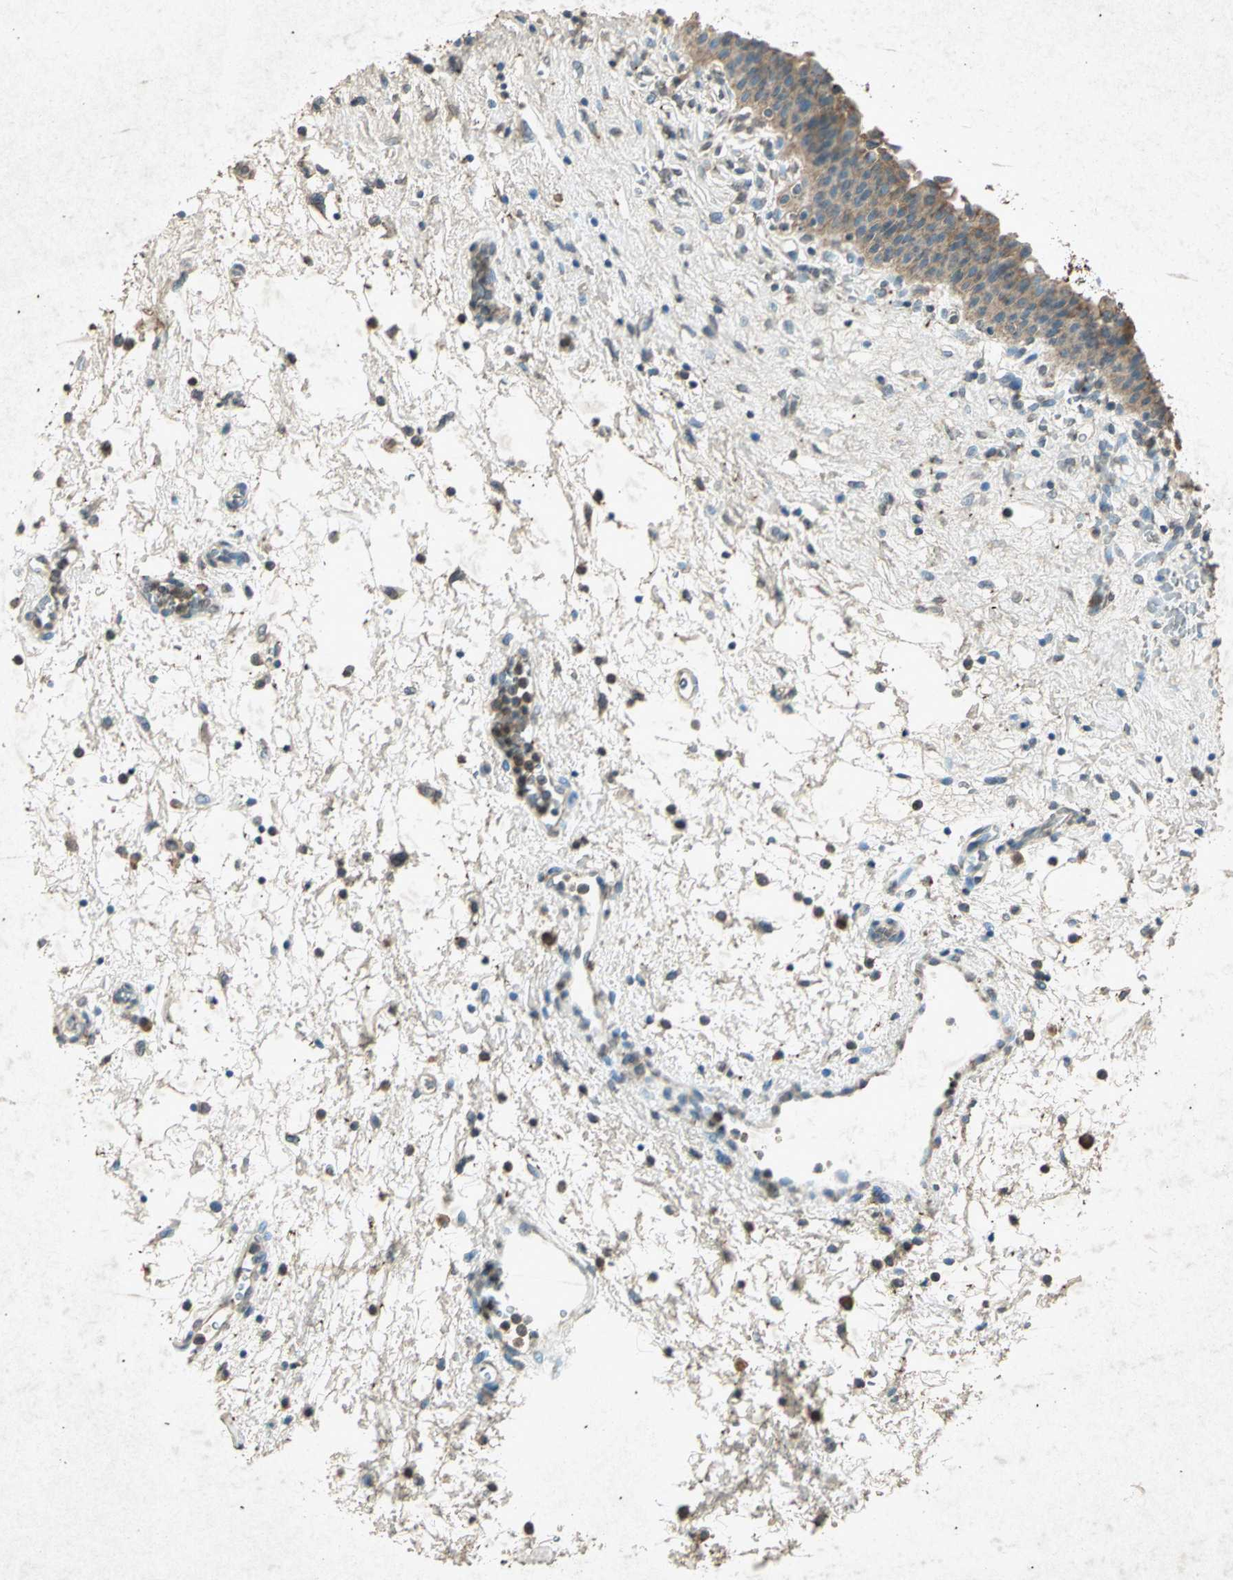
{"staining": {"intensity": "weak", "quantity": ">75%", "location": "cytoplasmic/membranous"}, "tissue": "urinary bladder", "cell_type": "Urothelial cells", "image_type": "normal", "snomed": [{"axis": "morphology", "description": "Normal tissue, NOS"}, {"axis": "morphology", "description": "Dysplasia, NOS"}, {"axis": "topography", "description": "Urinary bladder"}], "caption": "DAB (3,3'-diaminobenzidine) immunohistochemical staining of unremarkable urinary bladder exhibits weak cytoplasmic/membranous protein staining in about >75% of urothelial cells.", "gene": "PSEN1", "patient": {"sex": "male", "age": 35}}